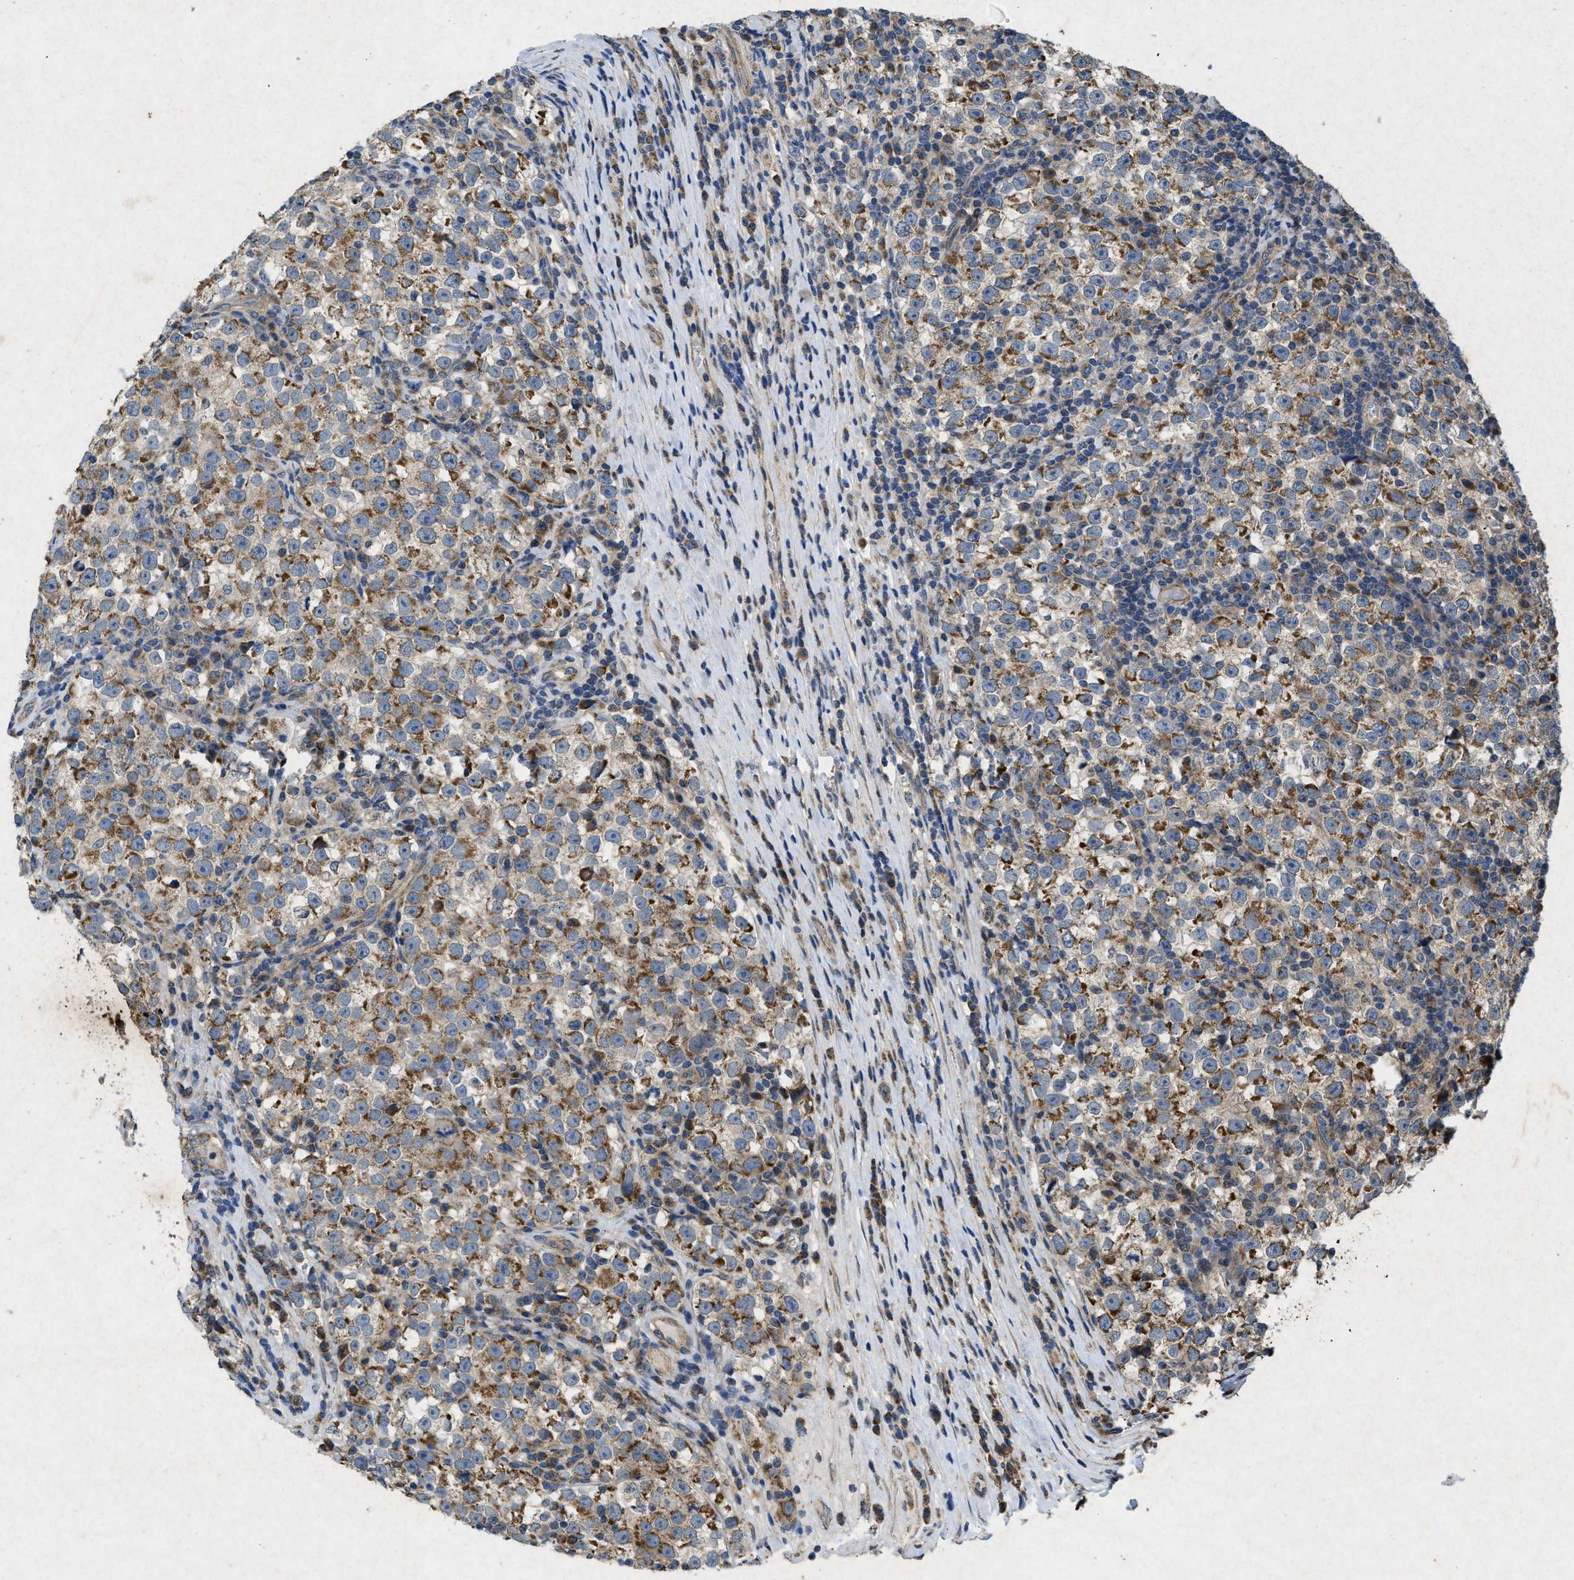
{"staining": {"intensity": "moderate", "quantity": ">75%", "location": "cytoplasmic/membranous"}, "tissue": "testis cancer", "cell_type": "Tumor cells", "image_type": "cancer", "snomed": [{"axis": "morphology", "description": "Normal tissue, NOS"}, {"axis": "morphology", "description": "Seminoma, NOS"}, {"axis": "topography", "description": "Testis"}], "caption": "Testis seminoma was stained to show a protein in brown. There is medium levels of moderate cytoplasmic/membranous positivity in about >75% of tumor cells.", "gene": "PRKG2", "patient": {"sex": "male", "age": 43}}